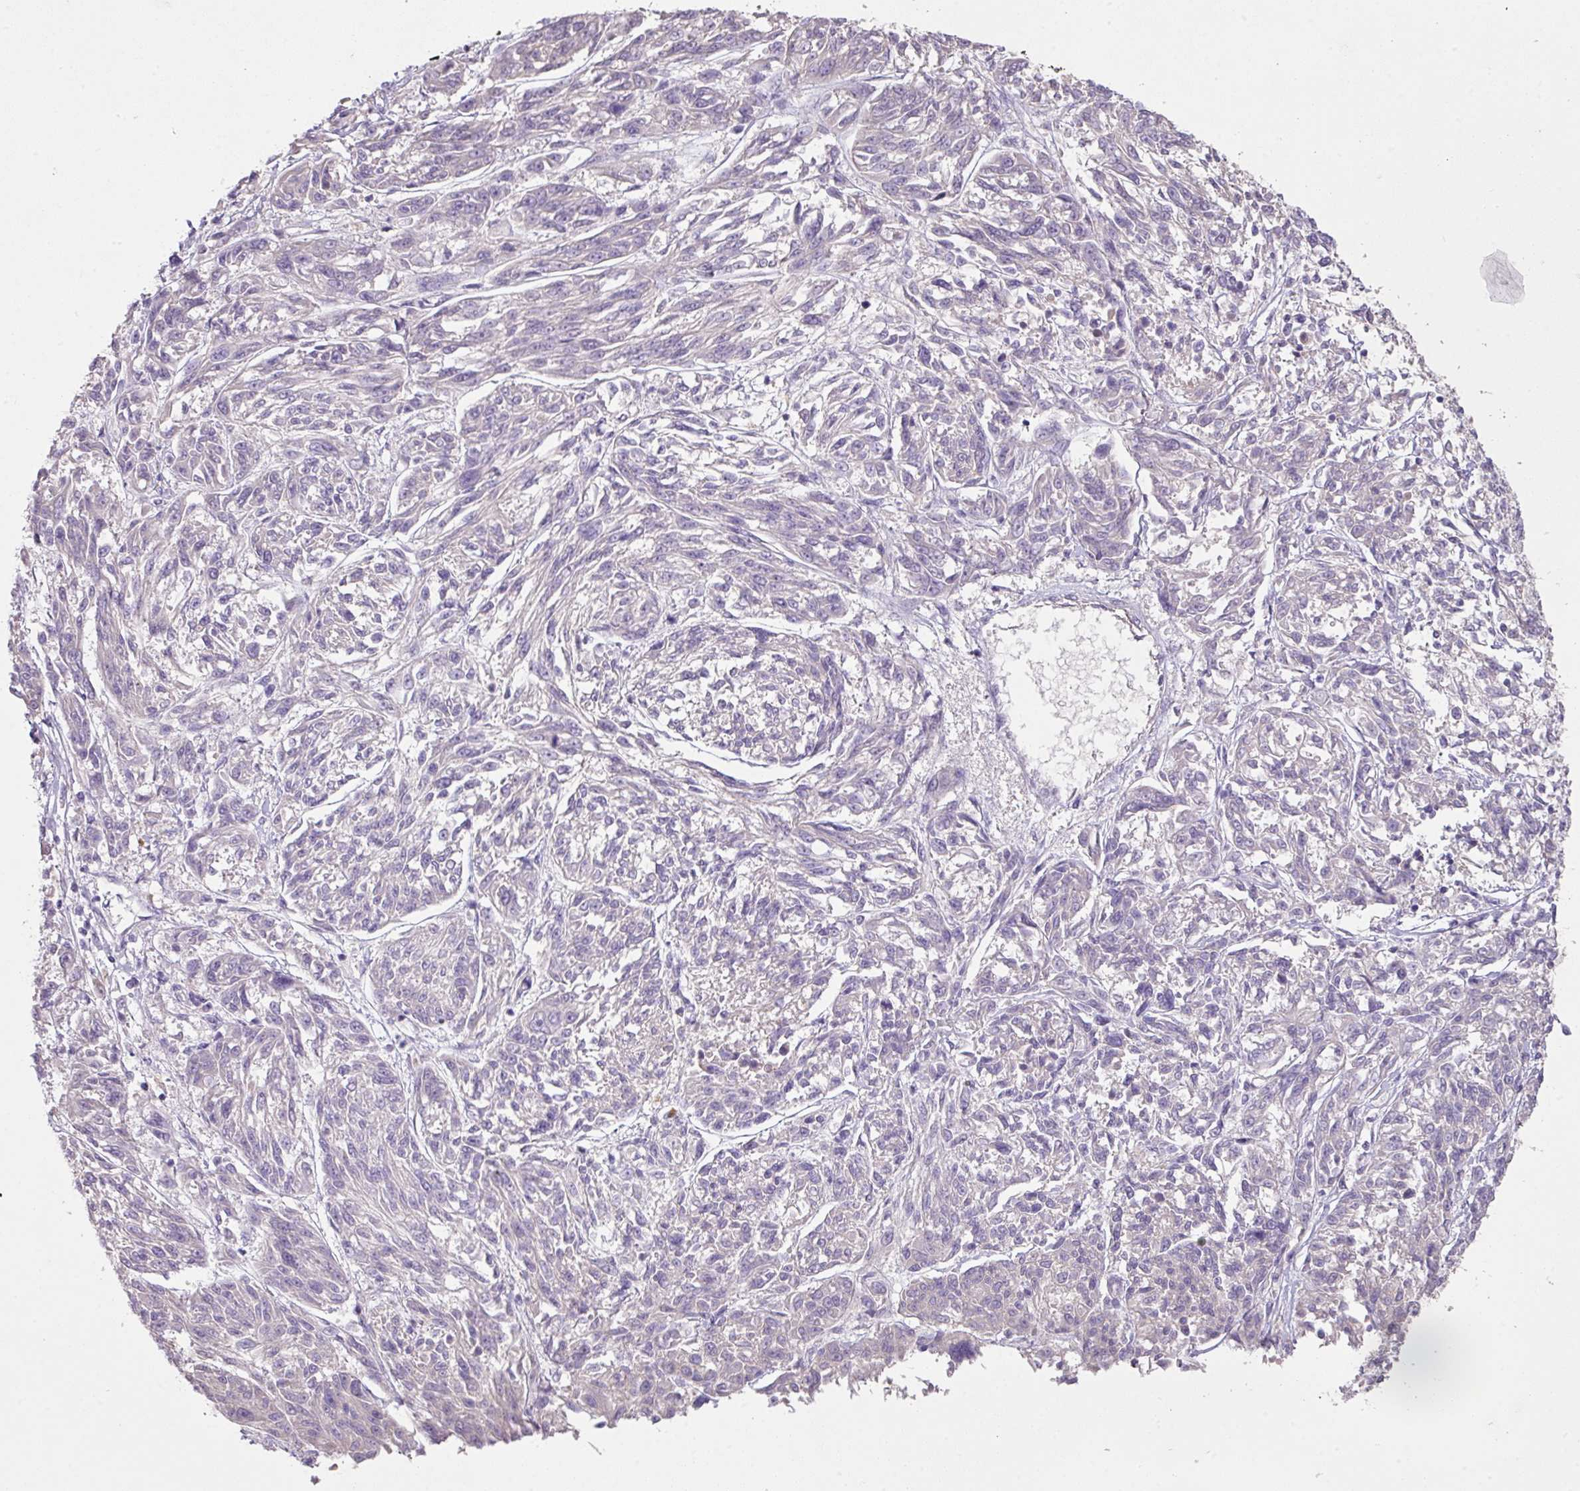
{"staining": {"intensity": "negative", "quantity": "none", "location": "none"}, "tissue": "melanoma", "cell_type": "Tumor cells", "image_type": "cancer", "snomed": [{"axis": "morphology", "description": "Malignant melanoma, NOS"}, {"axis": "topography", "description": "Skin"}], "caption": "This is an IHC image of melanoma. There is no positivity in tumor cells.", "gene": "OR6C6", "patient": {"sex": "male", "age": 53}}